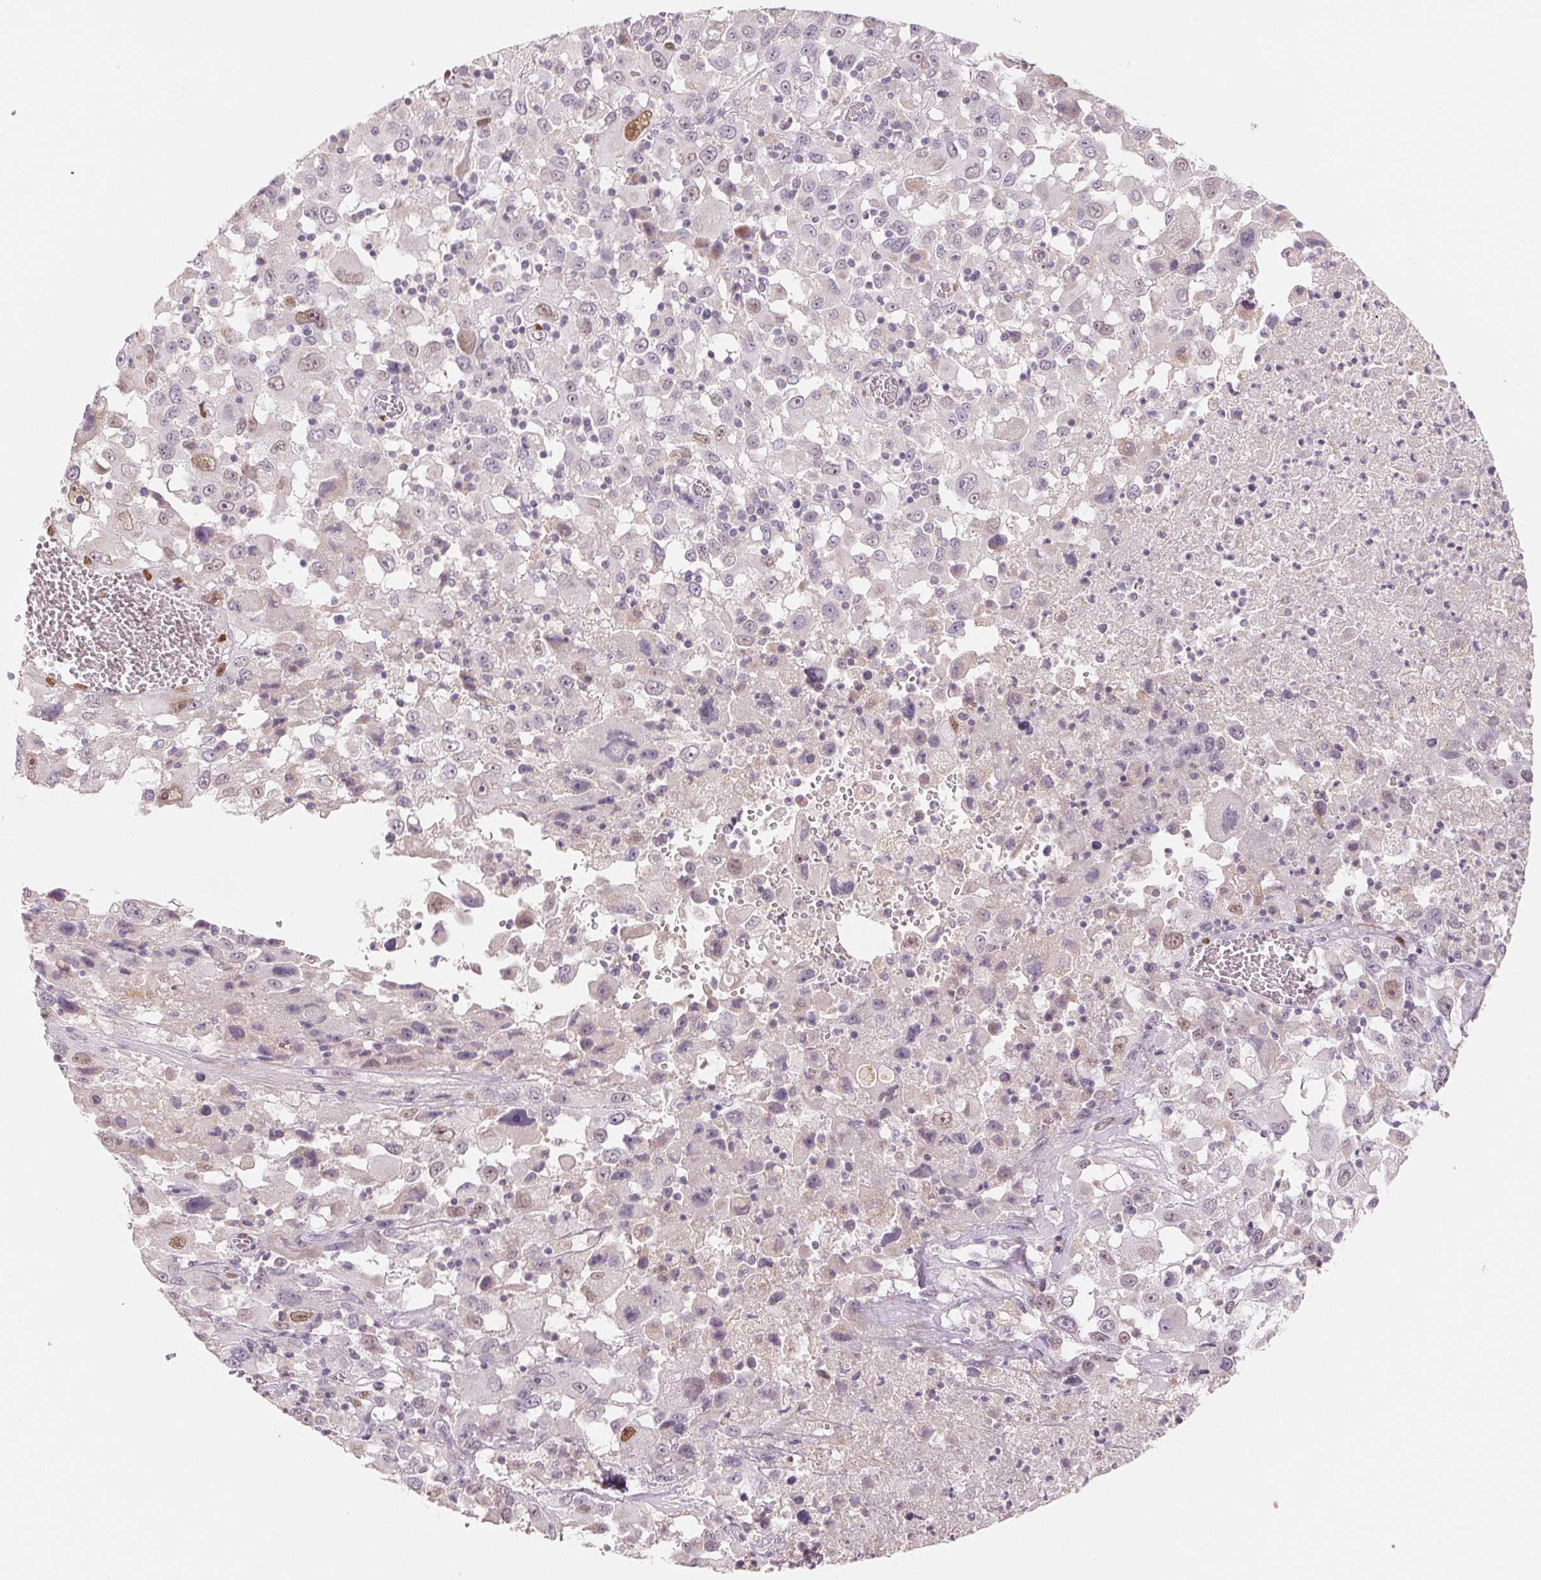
{"staining": {"intensity": "weak", "quantity": "<25%", "location": "nuclear"}, "tissue": "melanoma", "cell_type": "Tumor cells", "image_type": "cancer", "snomed": [{"axis": "morphology", "description": "Malignant melanoma, Metastatic site"}, {"axis": "topography", "description": "Soft tissue"}], "caption": "The histopathology image shows no staining of tumor cells in malignant melanoma (metastatic site).", "gene": "SMARCD3", "patient": {"sex": "male", "age": 50}}